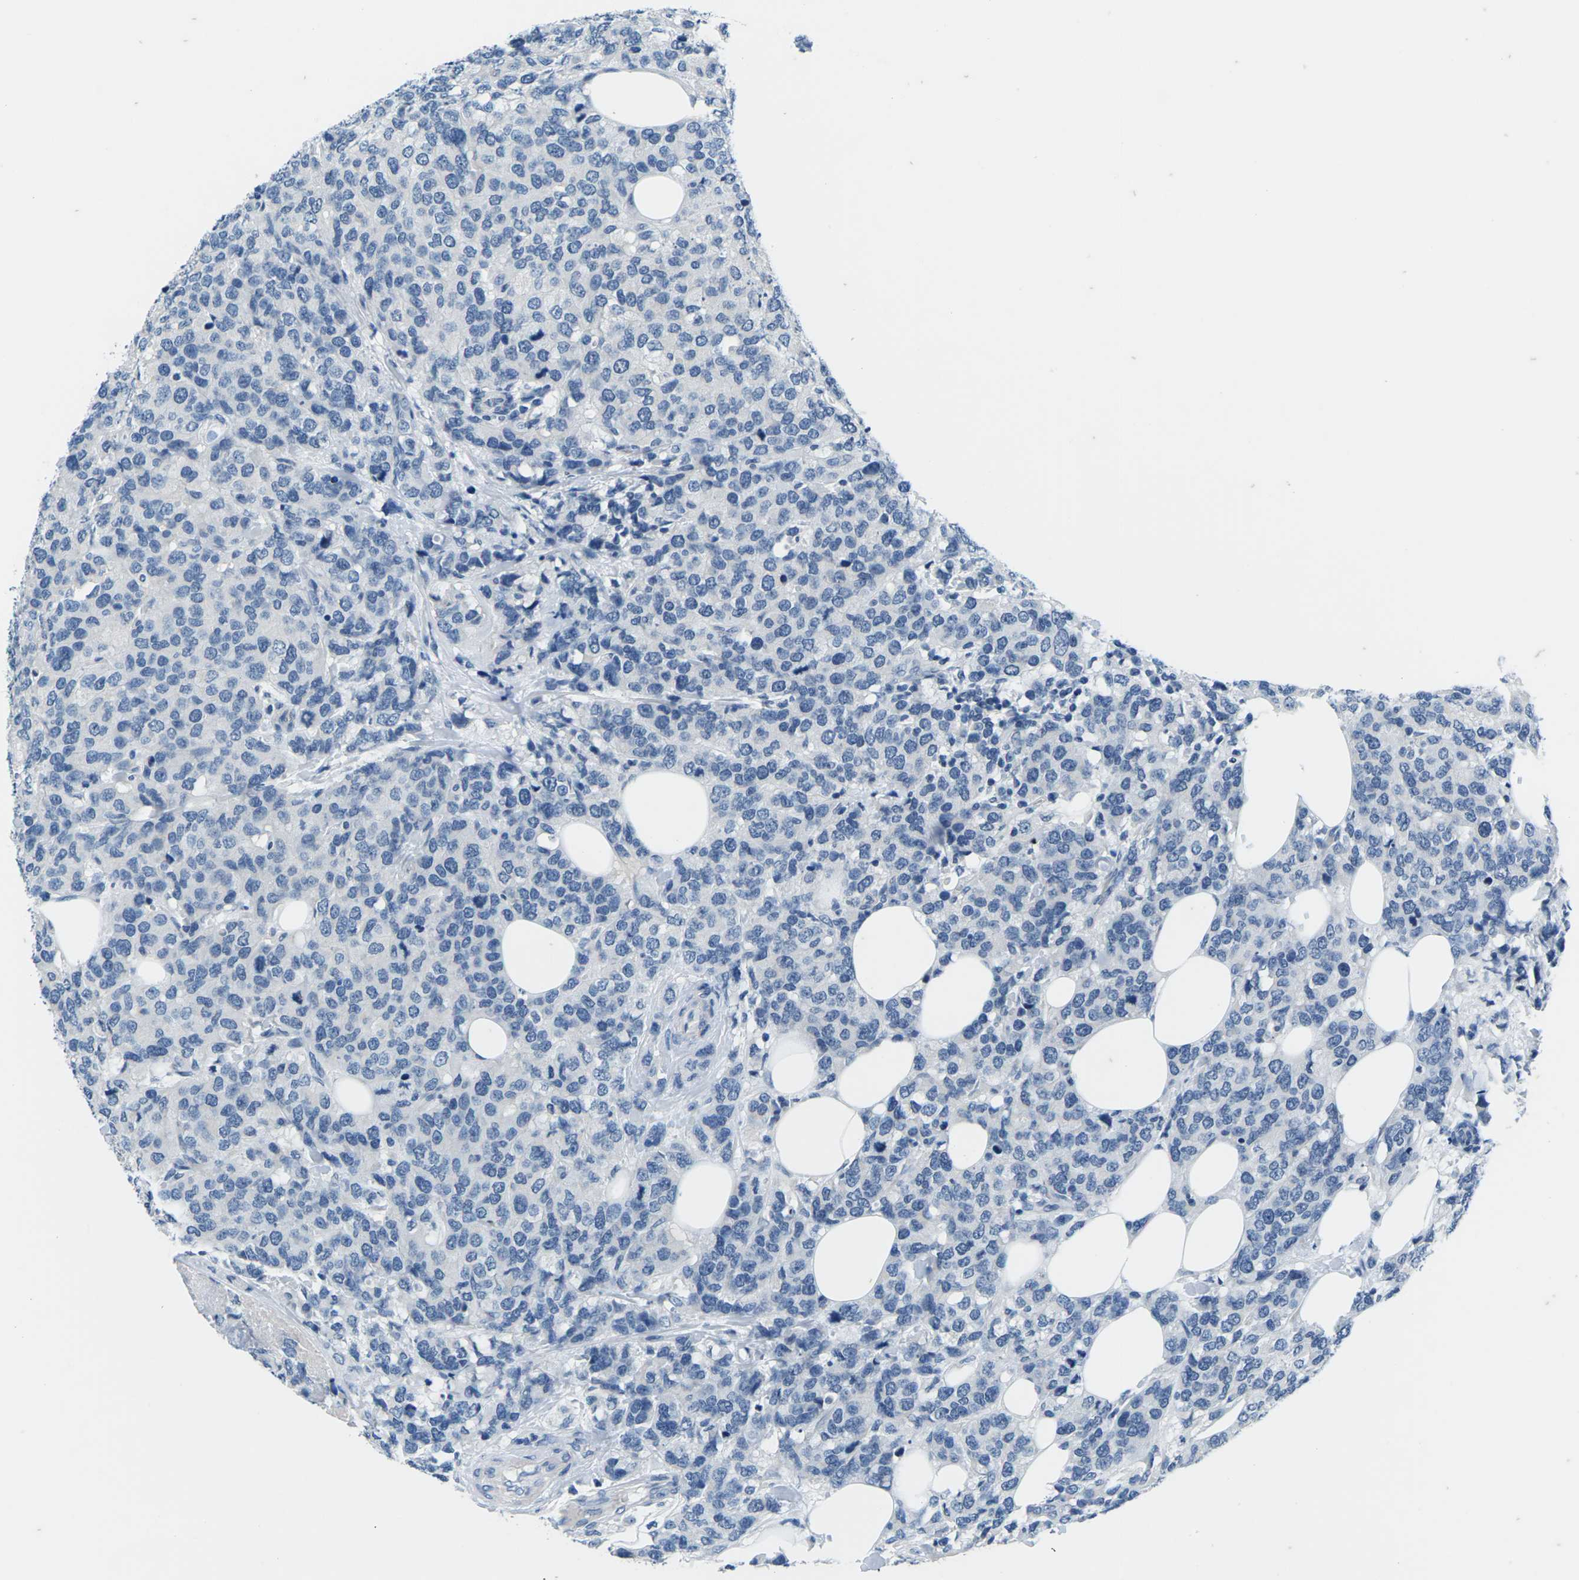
{"staining": {"intensity": "negative", "quantity": "none", "location": "none"}, "tissue": "breast cancer", "cell_type": "Tumor cells", "image_type": "cancer", "snomed": [{"axis": "morphology", "description": "Lobular carcinoma"}, {"axis": "topography", "description": "Breast"}], "caption": "The photomicrograph displays no staining of tumor cells in lobular carcinoma (breast).", "gene": "UMOD", "patient": {"sex": "female", "age": 59}}